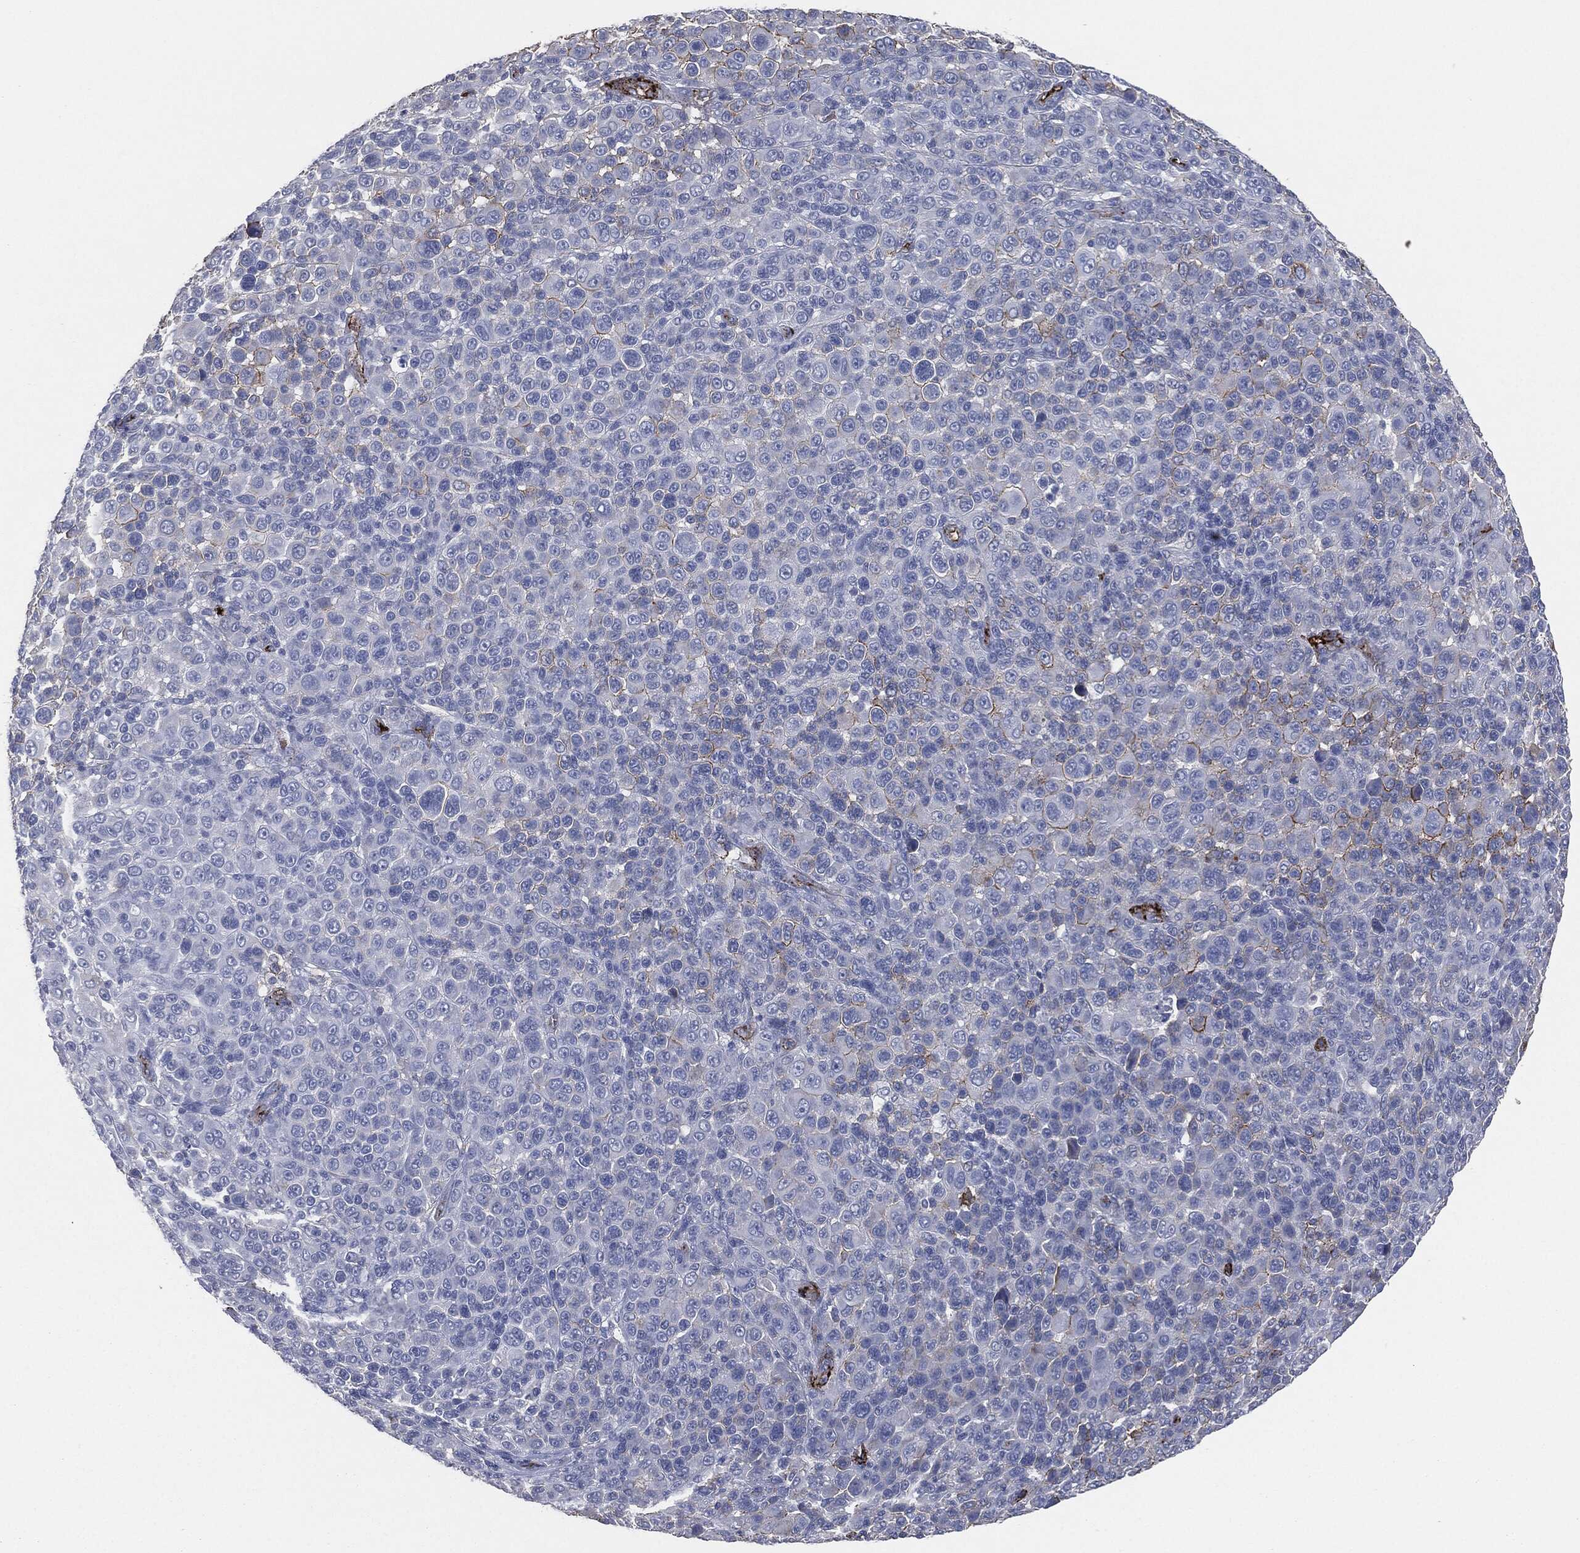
{"staining": {"intensity": "strong", "quantity": "<25%", "location": "cytoplasmic/membranous"}, "tissue": "melanoma", "cell_type": "Tumor cells", "image_type": "cancer", "snomed": [{"axis": "morphology", "description": "Malignant melanoma, NOS"}, {"axis": "topography", "description": "Skin"}], "caption": "IHC (DAB) staining of human melanoma exhibits strong cytoplasmic/membranous protein expression in about <25% of tumor cells.", "gene": "APOB", "patient": {"sex": "female", "age": 57}}